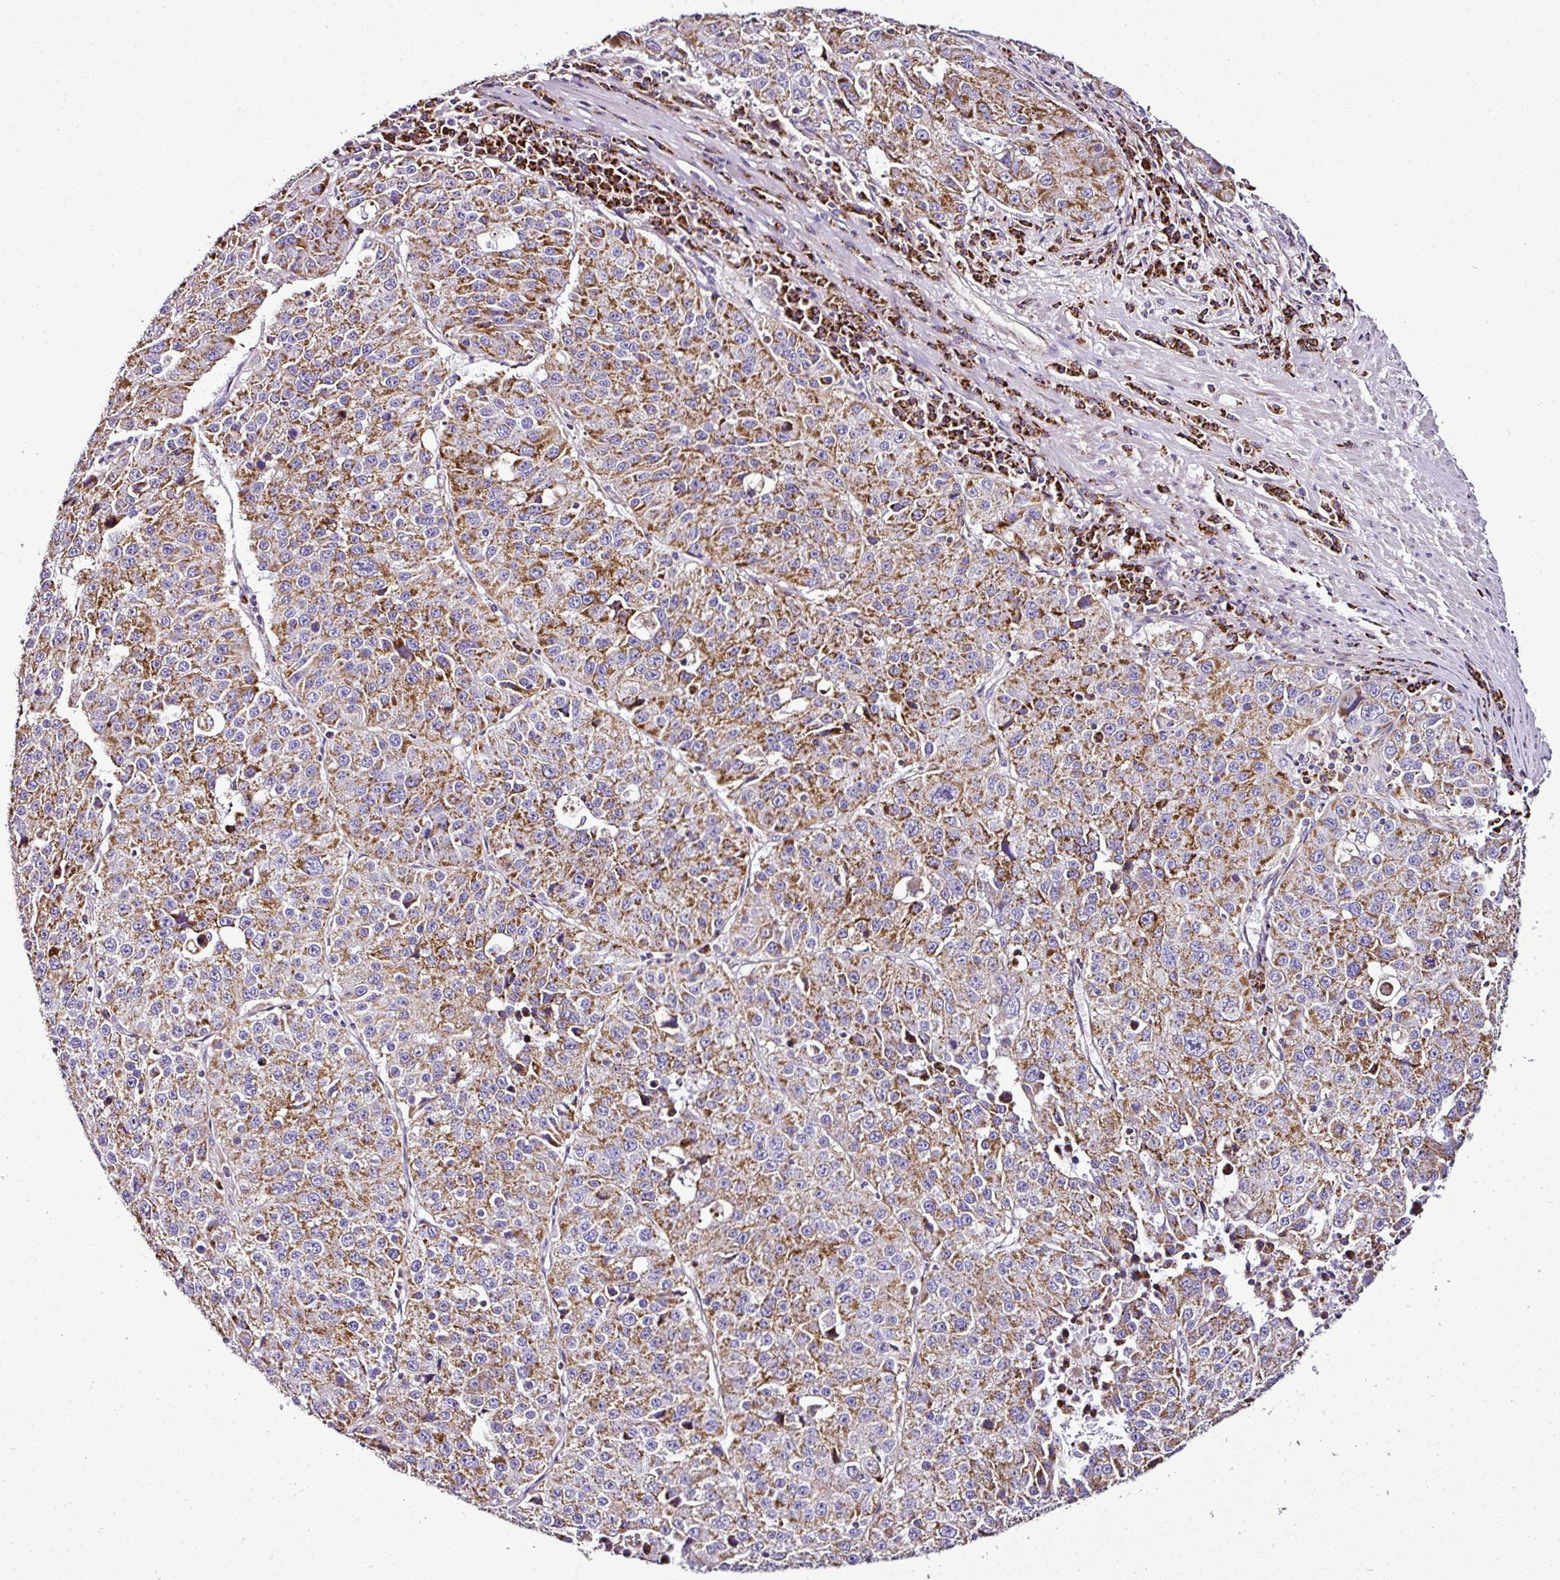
{"staining": {"intensity": "moderate", "quantity": ">75%", "location": "cytoplasmic/membranous"}, "tissue": "stomach cancer", "cell_type": "Tumor cells", "image_type": "cancer", "snomed": [{"axis": "morphology", "description": "Adenocarcinoma, NOS"}, {"axis": "topography", "description": "Stomach"}], "caption": "Immunohistochemistry of human stomach adenocarcinoma exhibits medium levels of moderate cytoplasmic/membranous positivity in about >75% of tumor cells.", "gene": "DPAGT1", "patient": {"sex": "male", "age": 71}}